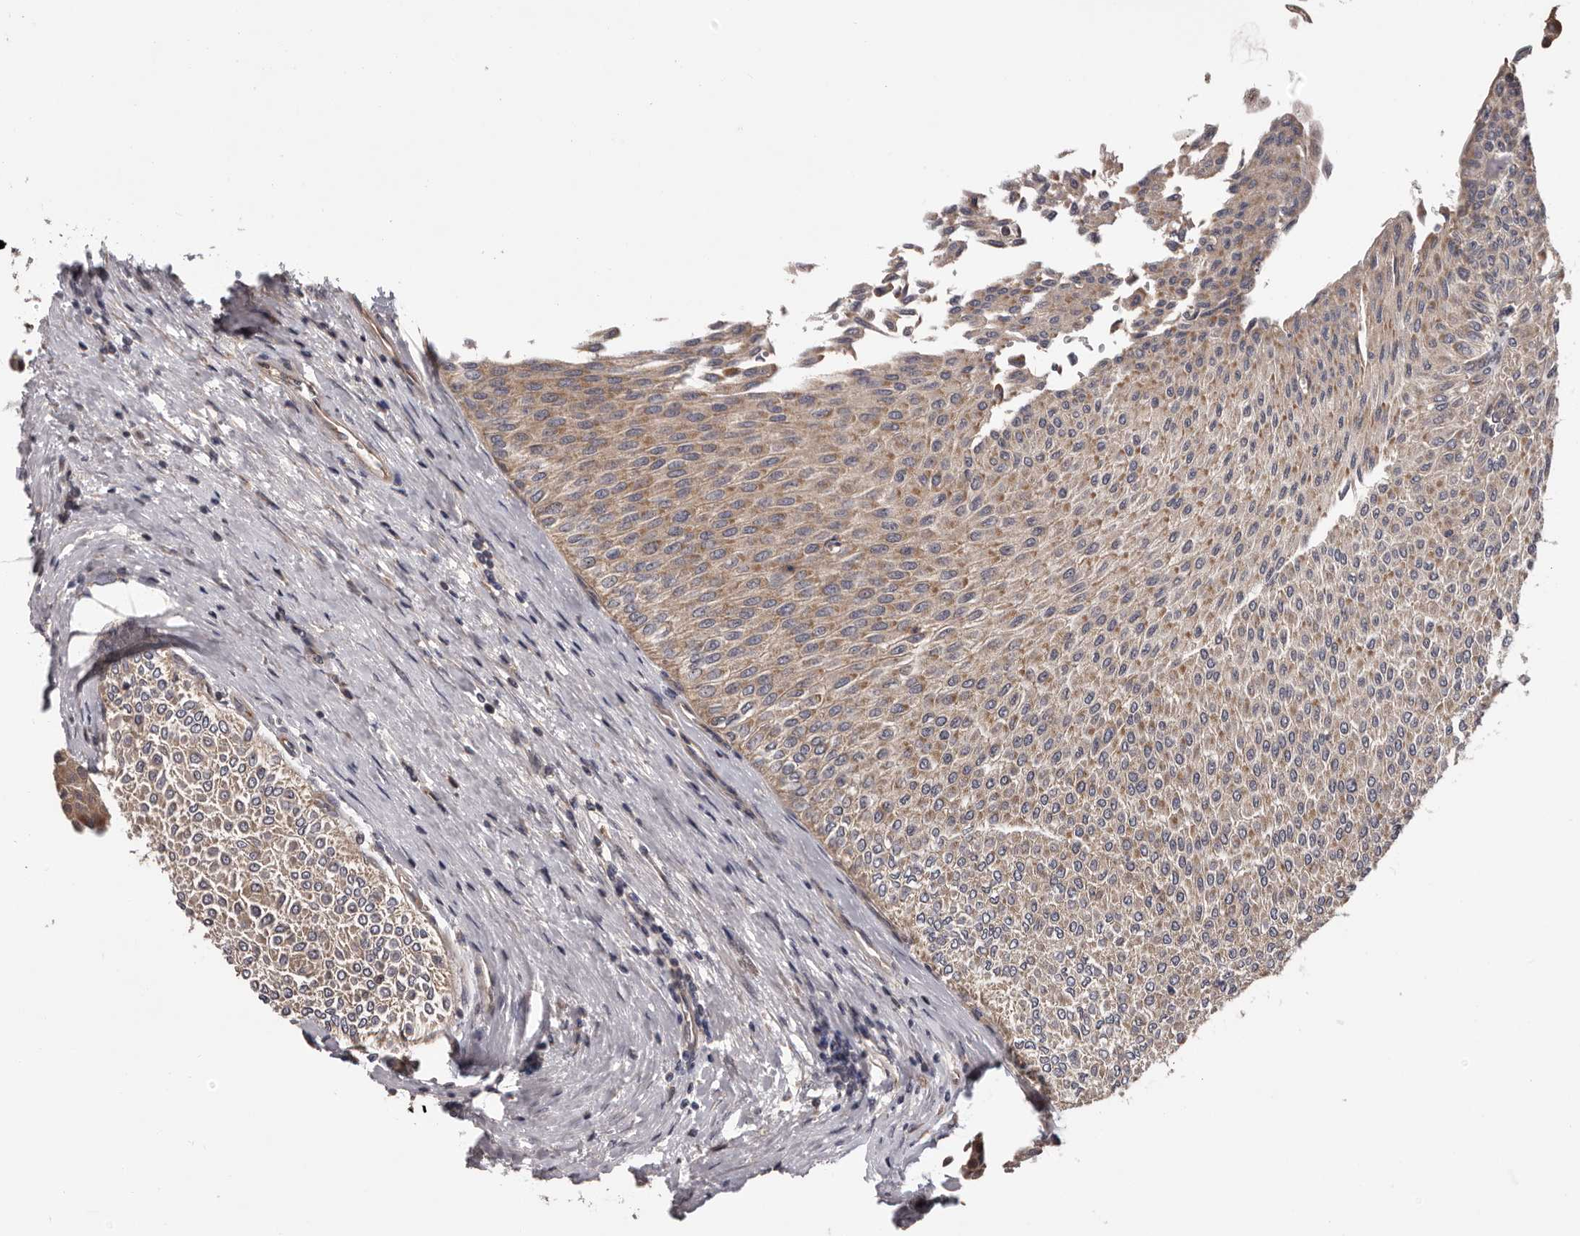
{"staining": {"intensity": "moderate", "quantity": ">75%", "location": "cytoplasmic/membranous"}, "tissue": "urothelial cancer", "cell_type": "Tumor cells", "image_type": "cancer", "snomed": [{"axis": "morphology", "description": "Urothelial carcinoma, Low grade"}, {"axis": "topography", "description": "Urinary bladder"}], "caption": "About >75% of tumor cells in human urothelial cancer reveal moderate cytoplasmic/membranous protein positivity as visualized by brown immunohistochemical staining.", "gene": "VPS37A", "patient": {"sex": "male", "age": 78}}